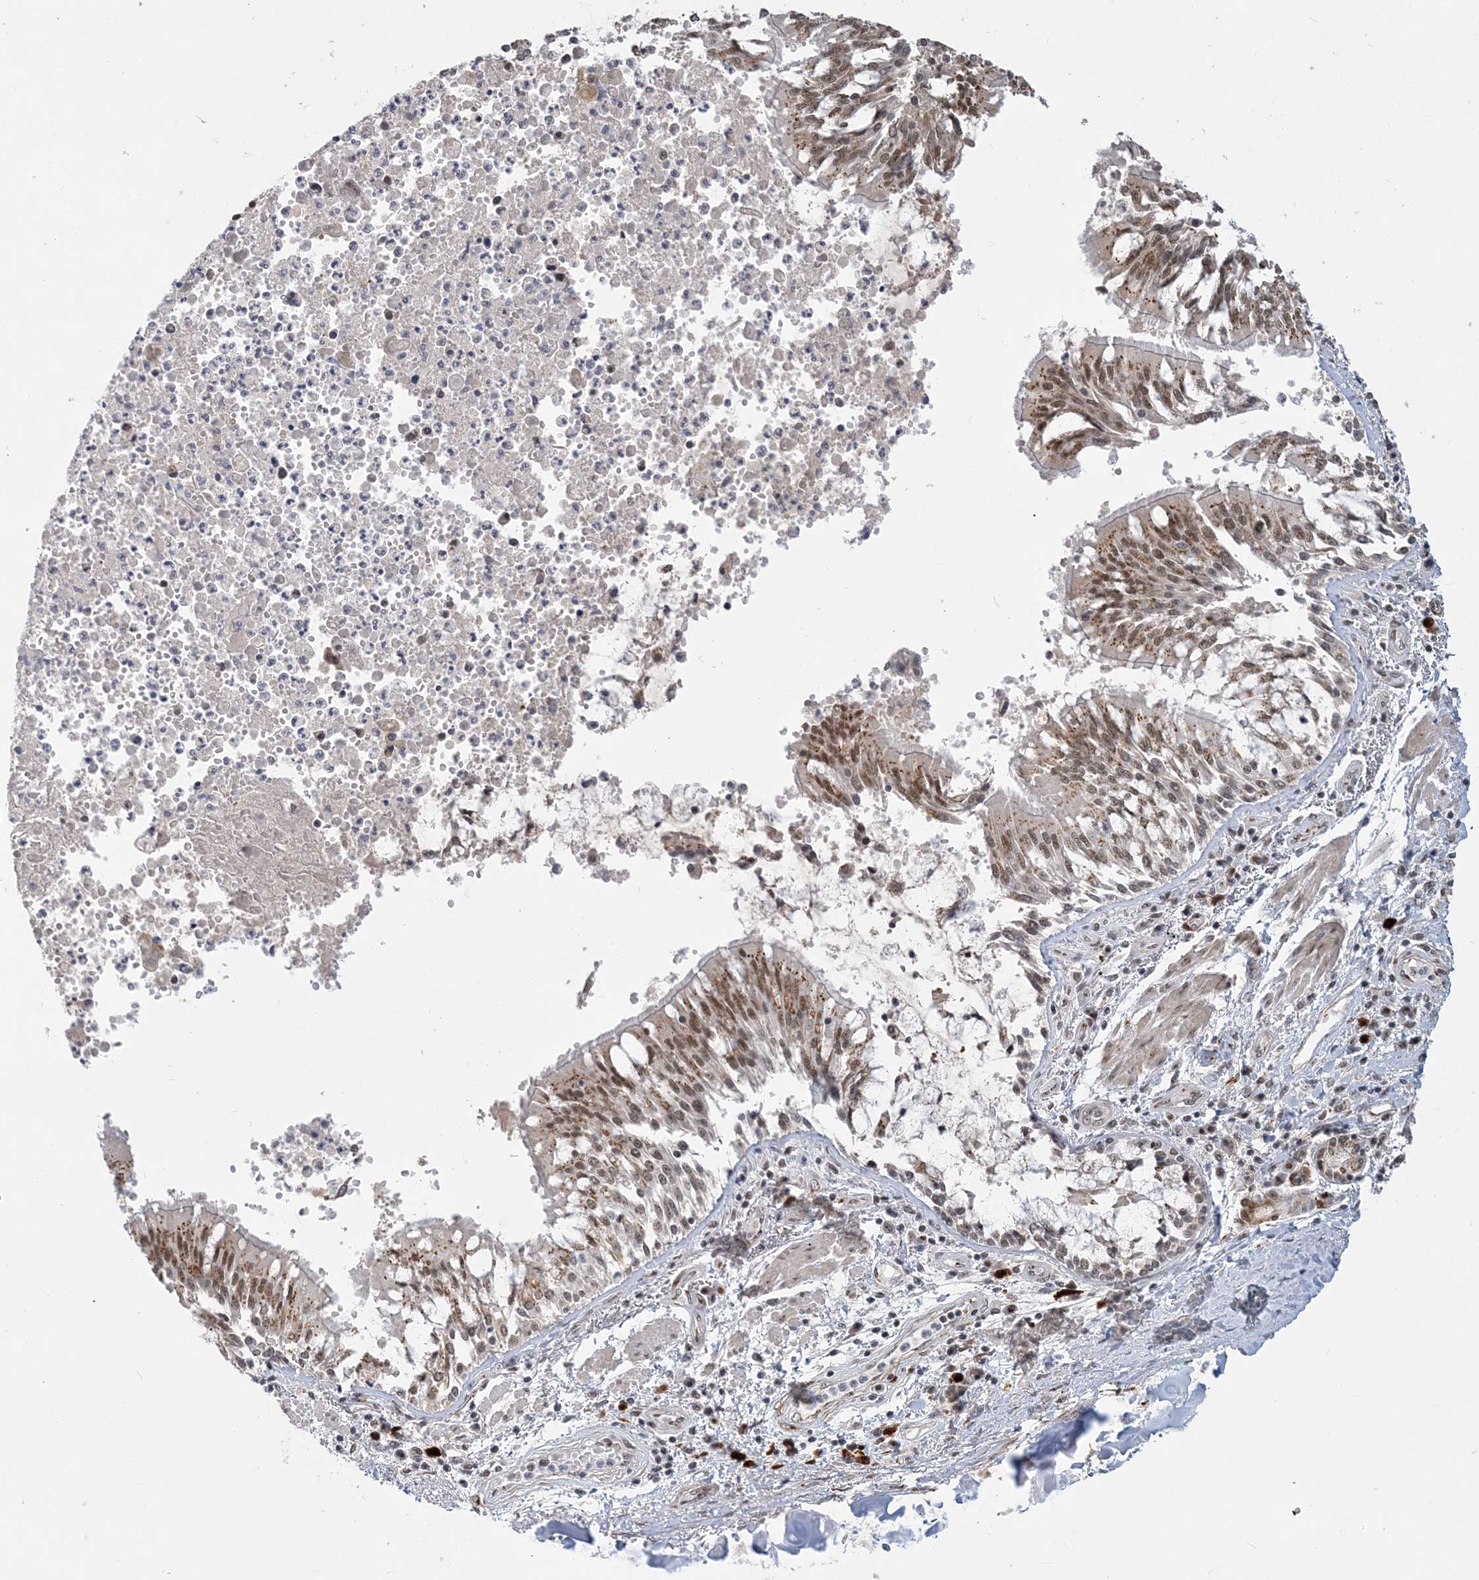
{"staining": {"intensity": "negative", "quantity": "none", "location": "none"}, "tissue": "adipose tissue", "cell_type": "Adipocytes", "image_type": "normal", "snomed": [{"axis": "morphology", "description": "Normal tissue, NOS"}, {"axis": "topography", "description": "Cartilage tissue"}, {"axis": "topography", "description": "Bronchus"}, {"axis": "topography", "description": "Lung"}, {"axis": "topography", "description": "Peripheral nerve tissue"}], "caption": "A photomicrograph of adipose tissue stained for a protein demonstrates no brown staining in adipocytes. (DAB IHC, high magnification).", "gene": "PLRG1", "patient": {"sex": "female", "age": 49}}